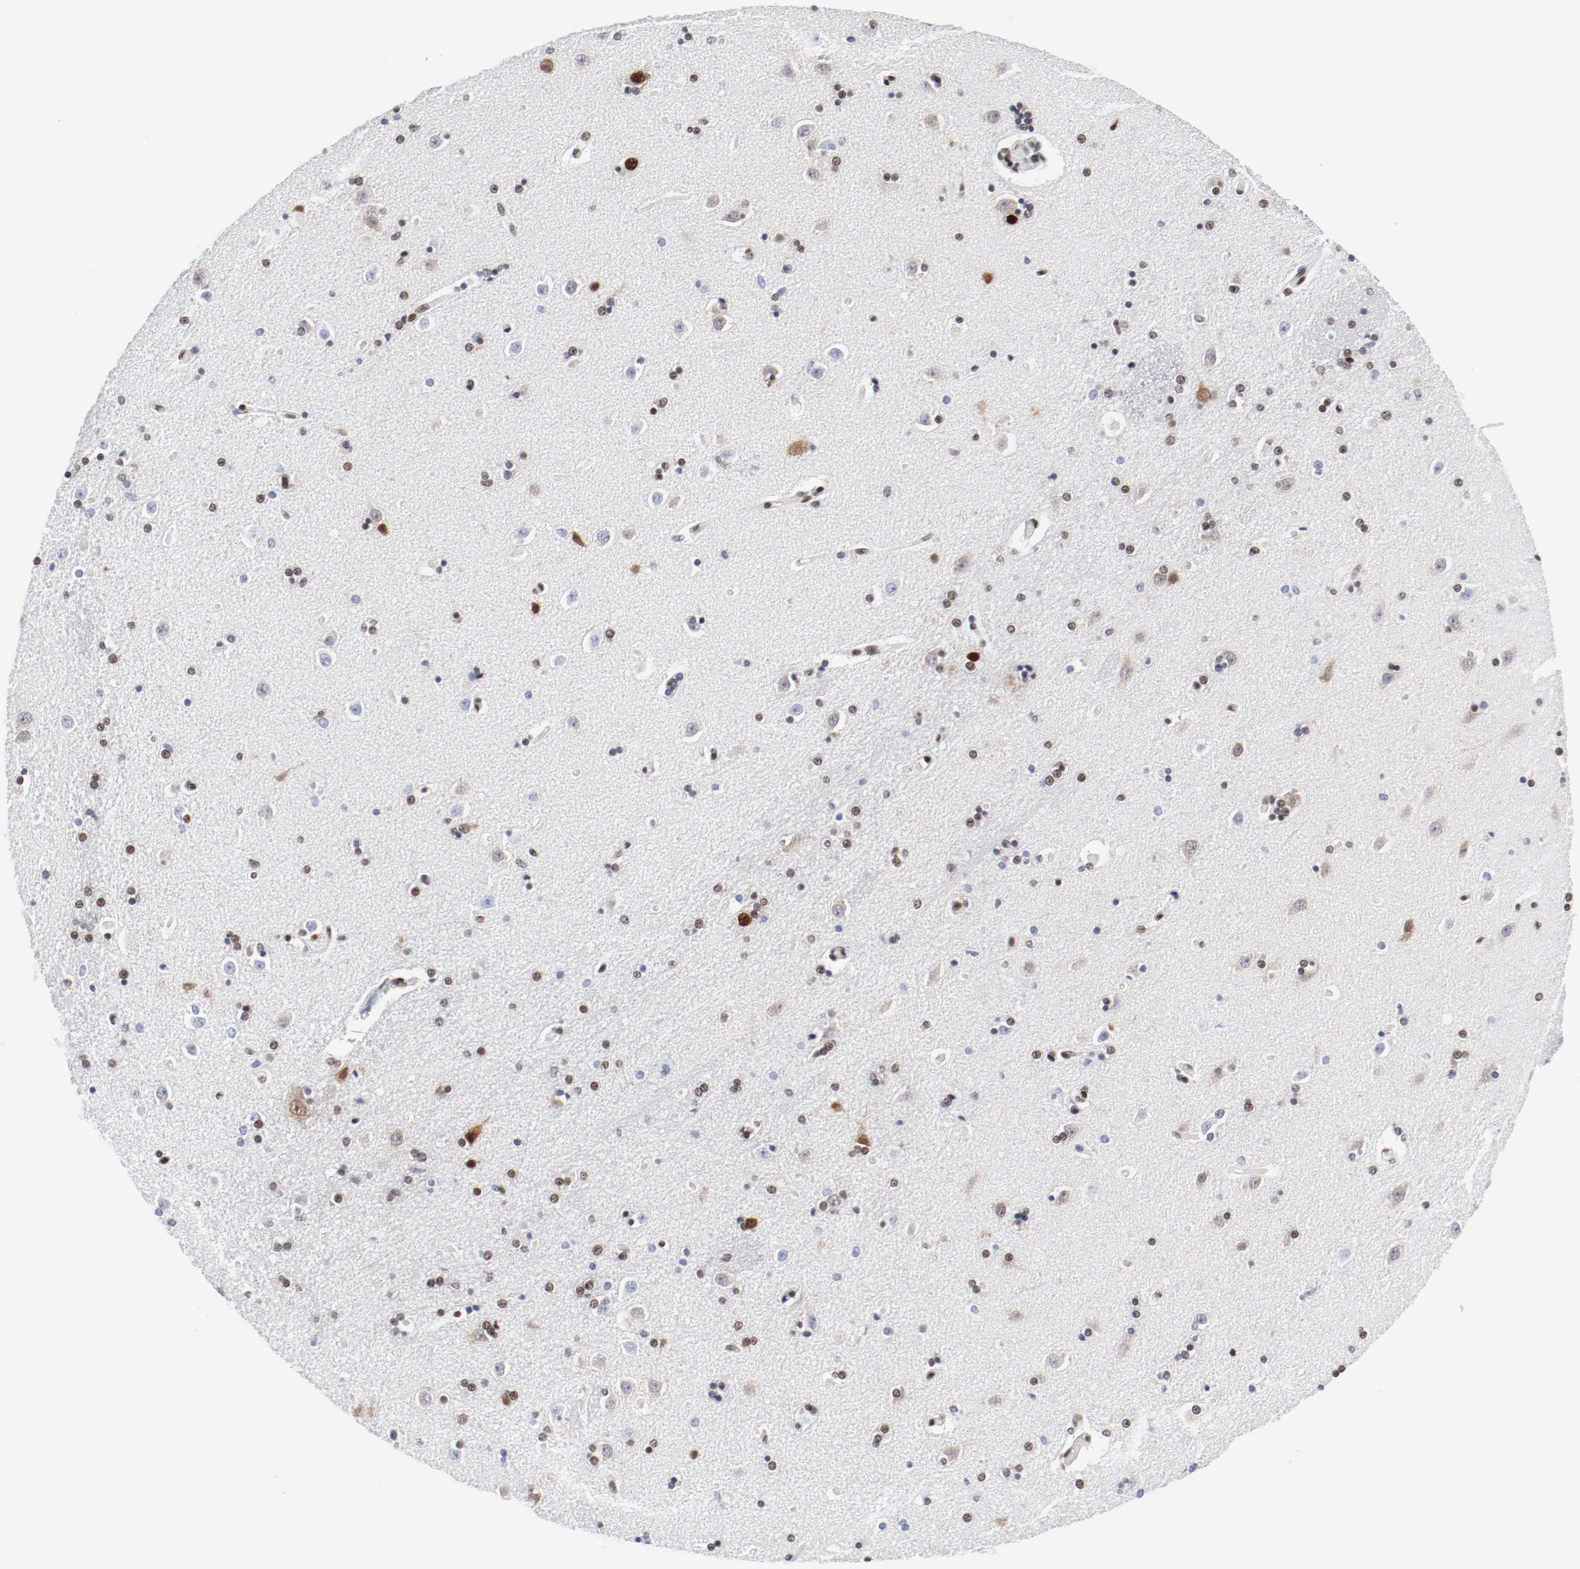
{"staining": {"intensity": "moderate", "quantity": "25%-75%", "location": "nuclear"}, "tissue": "caudate", "cell_type": "Glial cells", "image_type": "normal", "snomed": [{"axis": "morphology", "description": "Normal tissue, NOS"}, {"axis": "topography", "description": "Lateral ventricle wall"}], "caption": "DAB (3,3'-diaminobenzidine) immunohistochemical staining of unremarkable human caudate exhibits moderate nuclear protein staining in about 25%-75% of glial cells. Using DAB (3,3'-diaminobenzidine) (brown) and hematoxylin (blue) stains, captured at high magnification using brightfield microscopy.", "gene": "ATF2", "patient": {"sex": "female", "age": 54}}